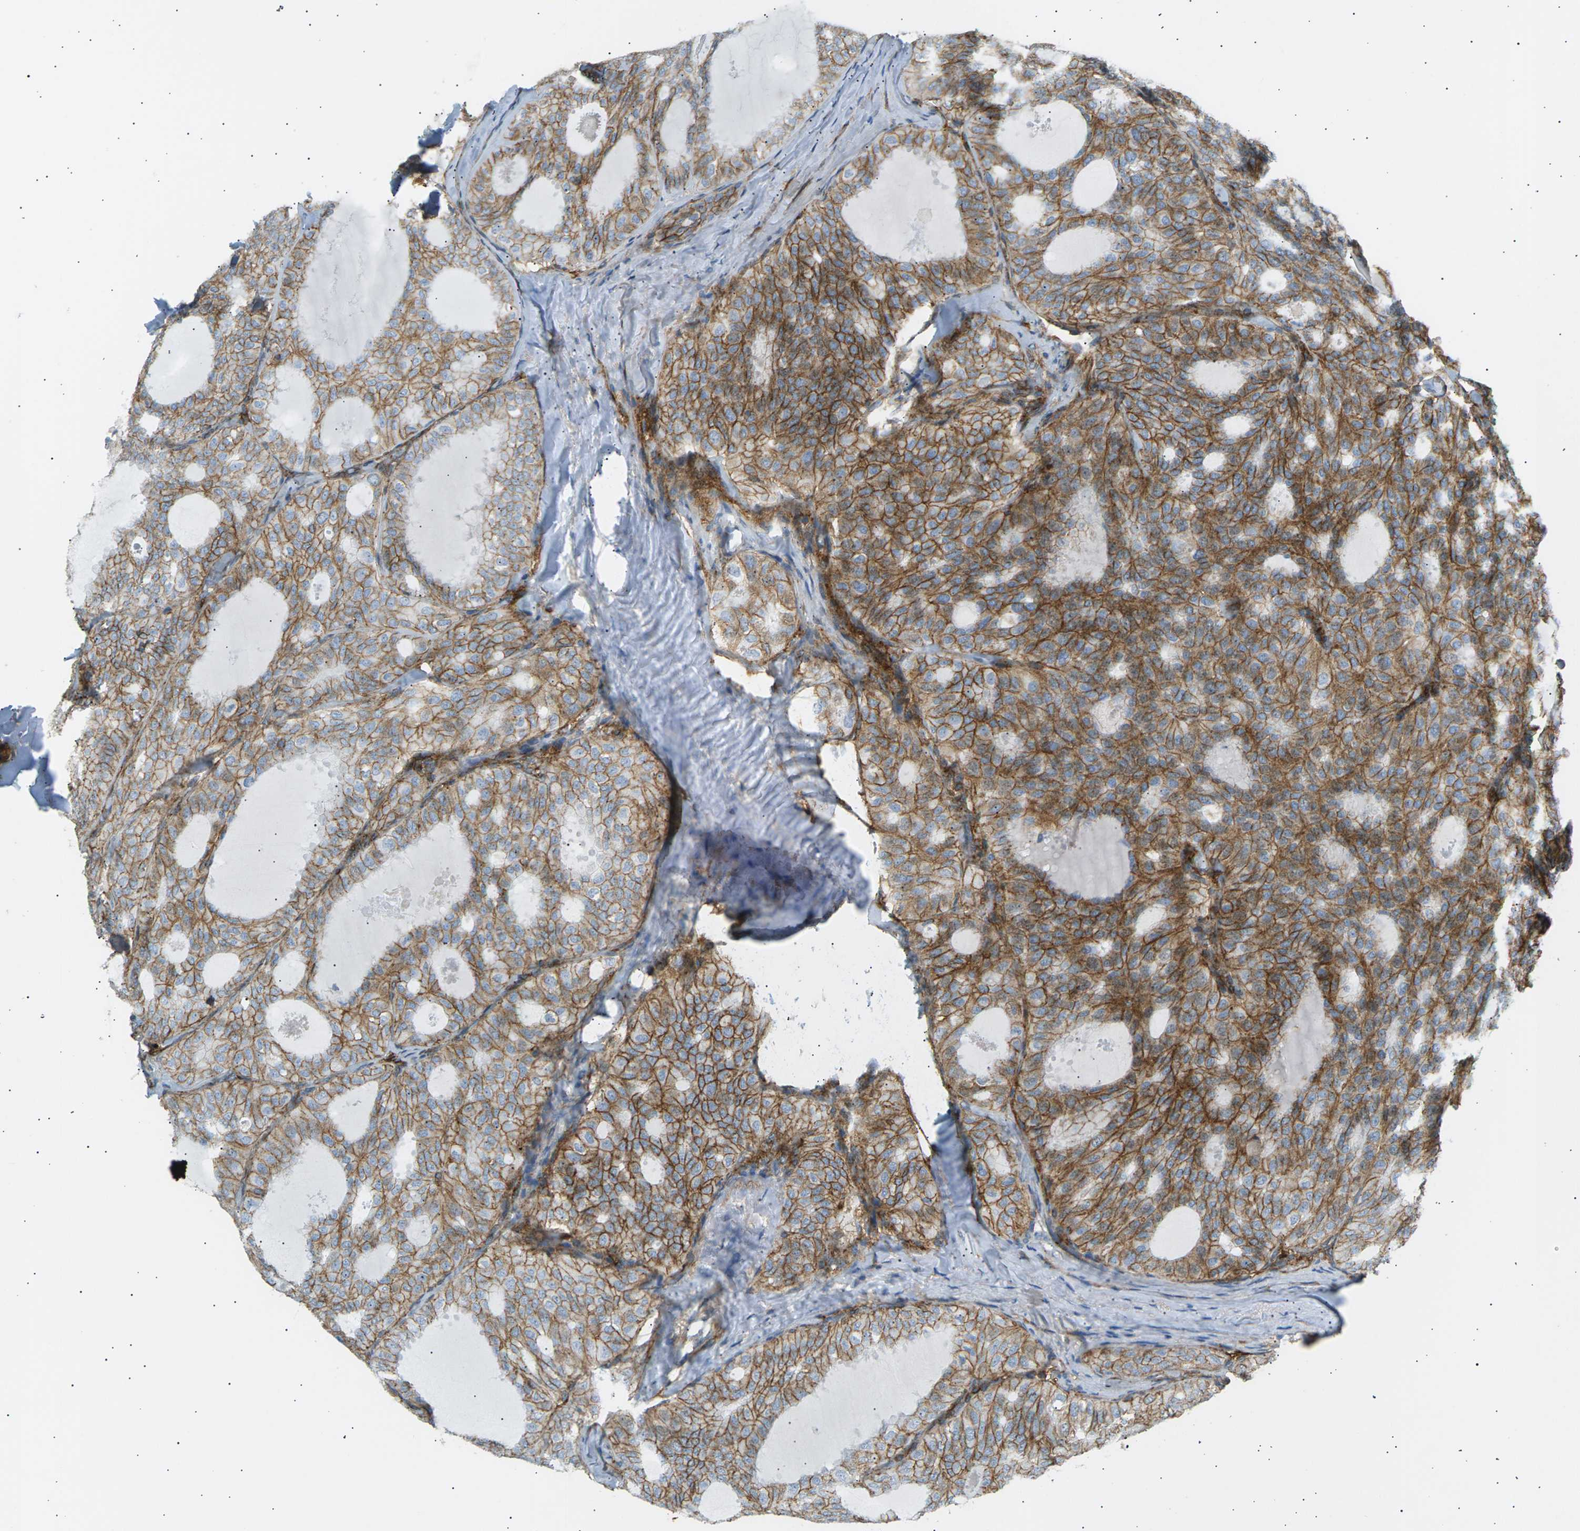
{"staining": {"intensity": "moderate", "quantity": ">75%", "location": "cytoplasmic/membranous"}, "tissue": "thyroid cancer", "cell_type": "Tumor cells", "image_type": "cancer", "snomed": [{"axis": "morphology", "description": "Follicular adenoma carcinoma, NOS"}, {"axis": "topography", "description": "Thyroid gland"}], "caption": "This is a photomicrograph of IHC staining of thyroid cancer, which shows moderate positivity in the cytoplasmic/membranous of tumor cells.", "gene": "ATP2B4", "patient": {"sex": "male", "age": 75}}